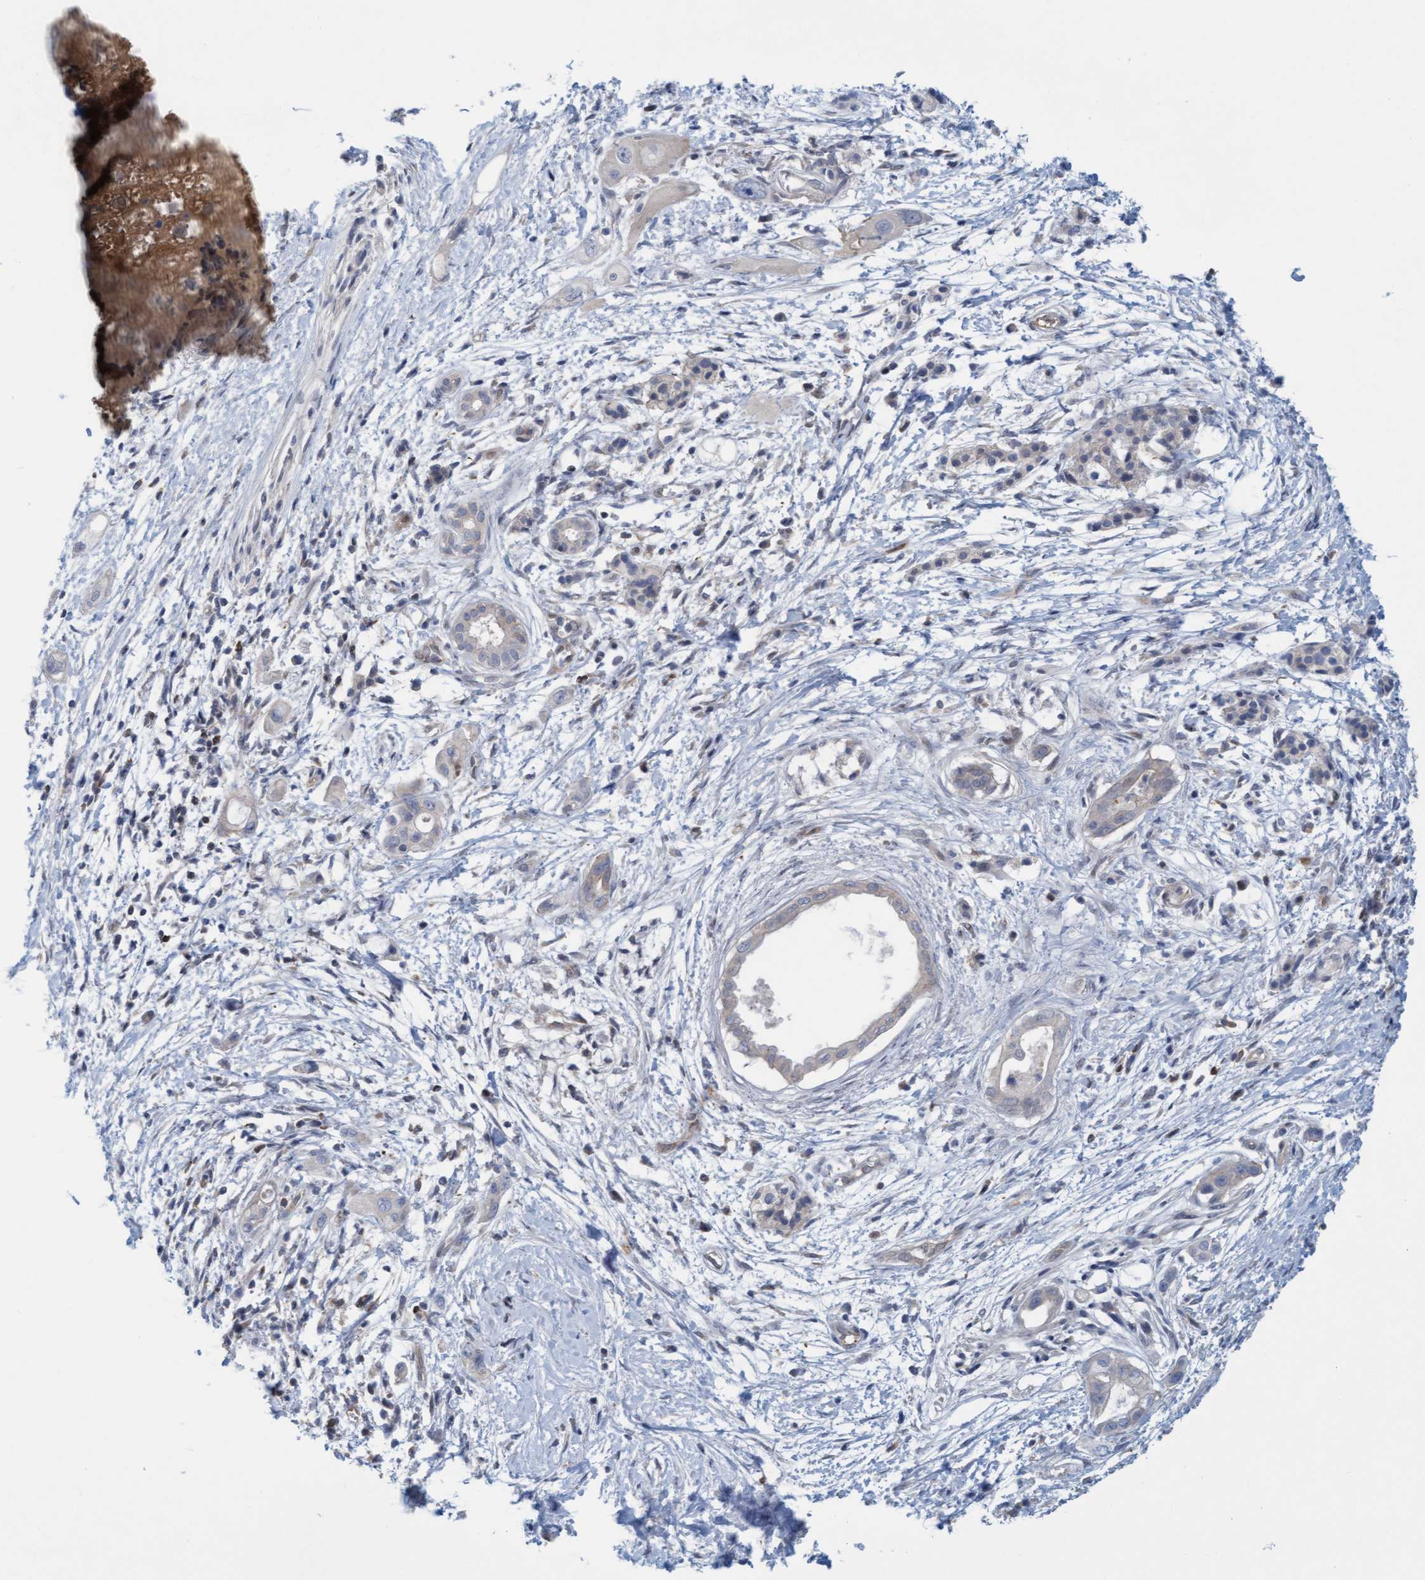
{"staining": {"intensity": "negative", "quantity": "none", "location": "none"}, "tissue": "pancreatic cancer", "cell_type": "Tumor cells", "image_type": "cancer", "snomed": [{"axis": "morphology", "description": "Adenocarcinoma, NOS"}, {"axis": "topography", "description": "Pancreas"}], "caption": "Tumor cells are negative for brown protein staining in pancreatic cancer (adenocarcinoma).", "gene": "KLHL25", "patient": {"sex": "male", "age": 59}}